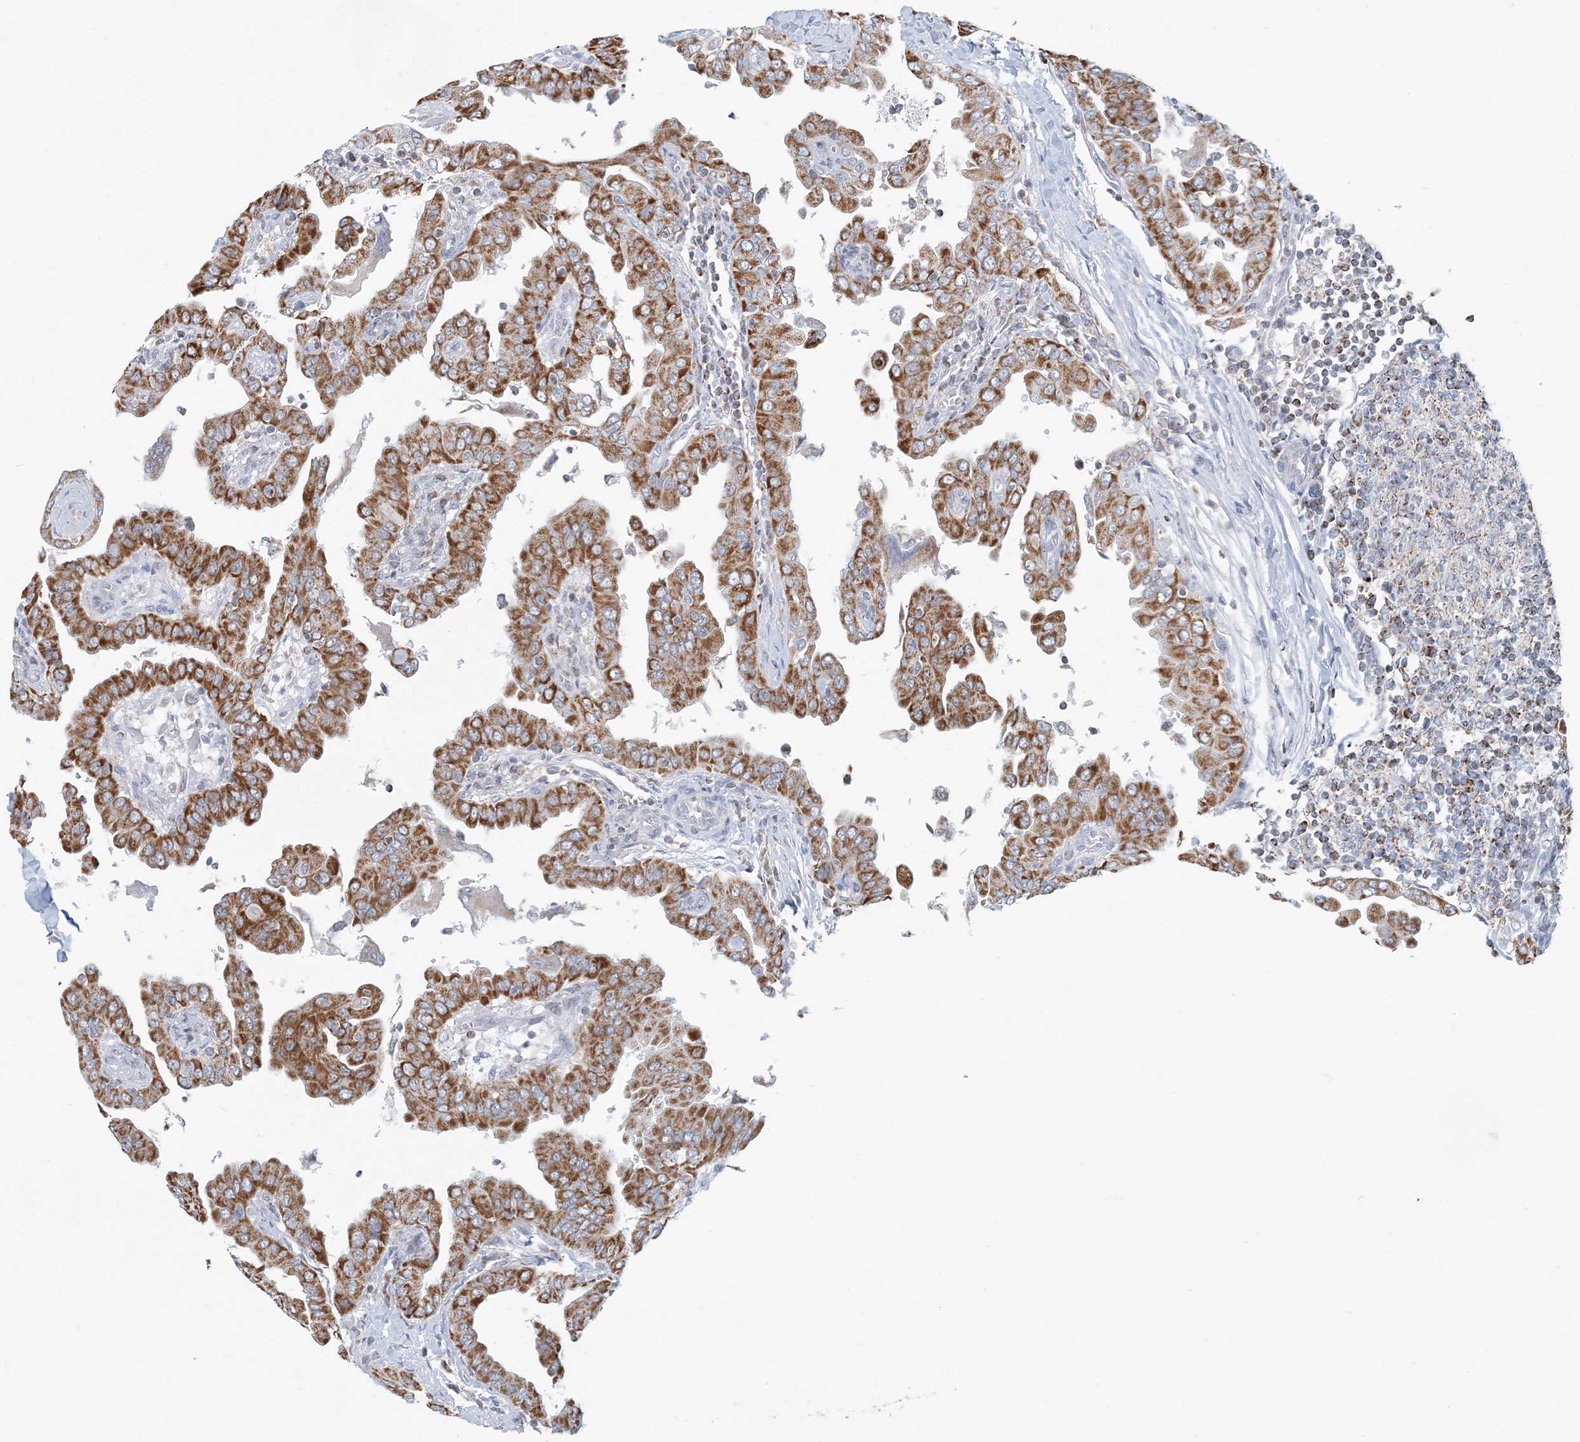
{"staining": {"intensity": "strong", "quantity": ">75%", "location": "cytoplasmic/membranous"}, "tissue": "thyroid cancer", "cell_type": "Tumor cells", "image_type": "cancer", "snomed": [{"axis": "morphology", "description": "Papillary adenocarcinoma, NOS"}, {"axis": "topography", "description": "Thyroid gland"}], "caption": "Protein expression analysis of papillary adenocarcinoma (thyroid) reveals strong cytoplasmic/membranous positivity in about >75% of tumor cells.", "gene": "BDH1", "patient": {"sex": "male", "age": 33}}